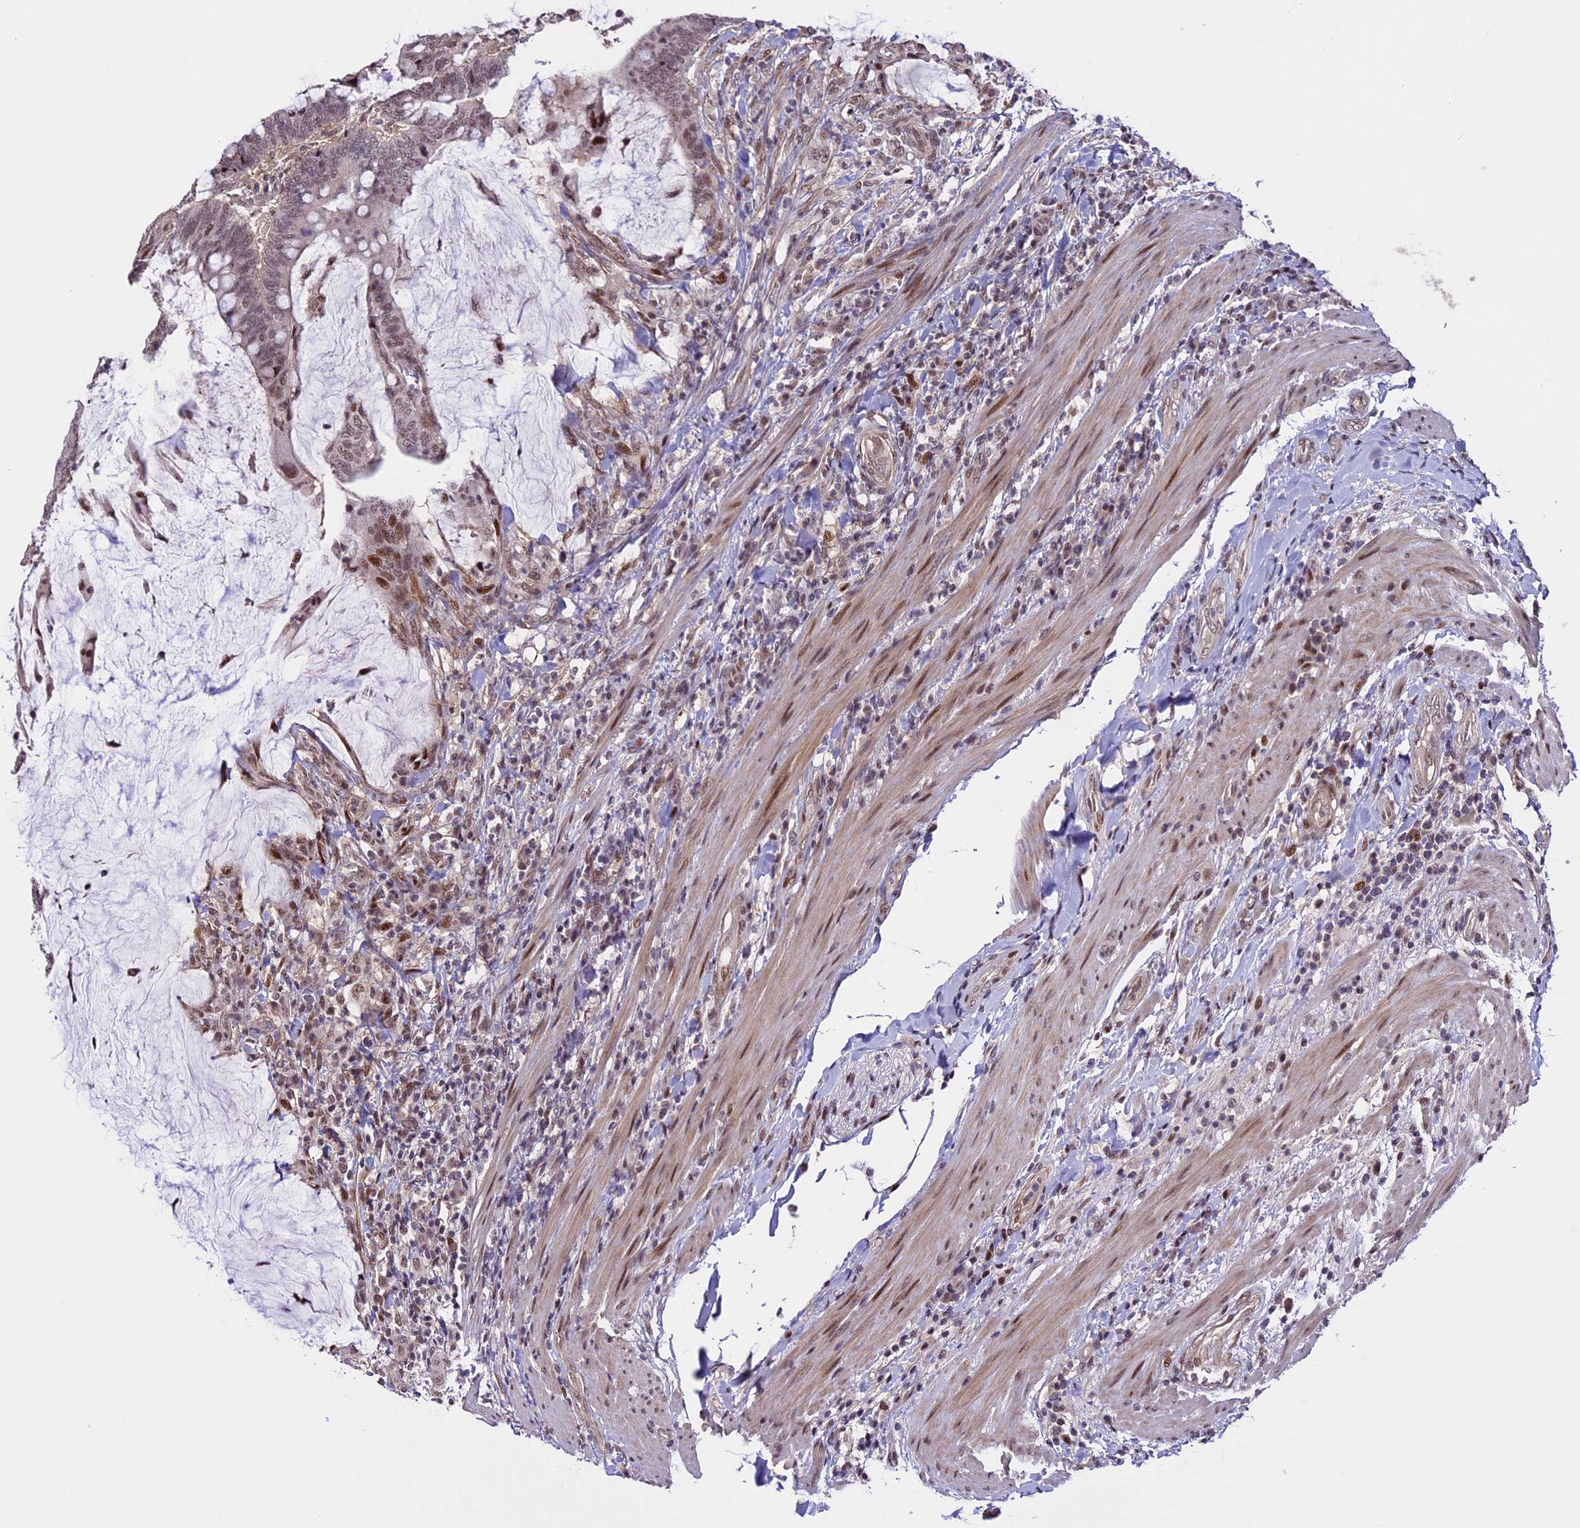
{"staining": {"intensity": "moderate", "quantity": "25%-75%", "location": "nuclear"}, "tissue": "colorectal cancer", "cell_type": "Tumor cells", "image_type": "cancer", "snomed": [{"axis": "morphology", "description": "Adenocarcinoma, NOS"}, {"axis": "topography", "description": "Colon"}], "caption": "Immunohistochemical staining of human colorectal cancer (adenocarcinoma) shows medium levels of moderate nuclear expression in about 25%-75% of tumor cells.", "gene": "TCP11L2", "patient": {"sex": "female", "age": 66}}